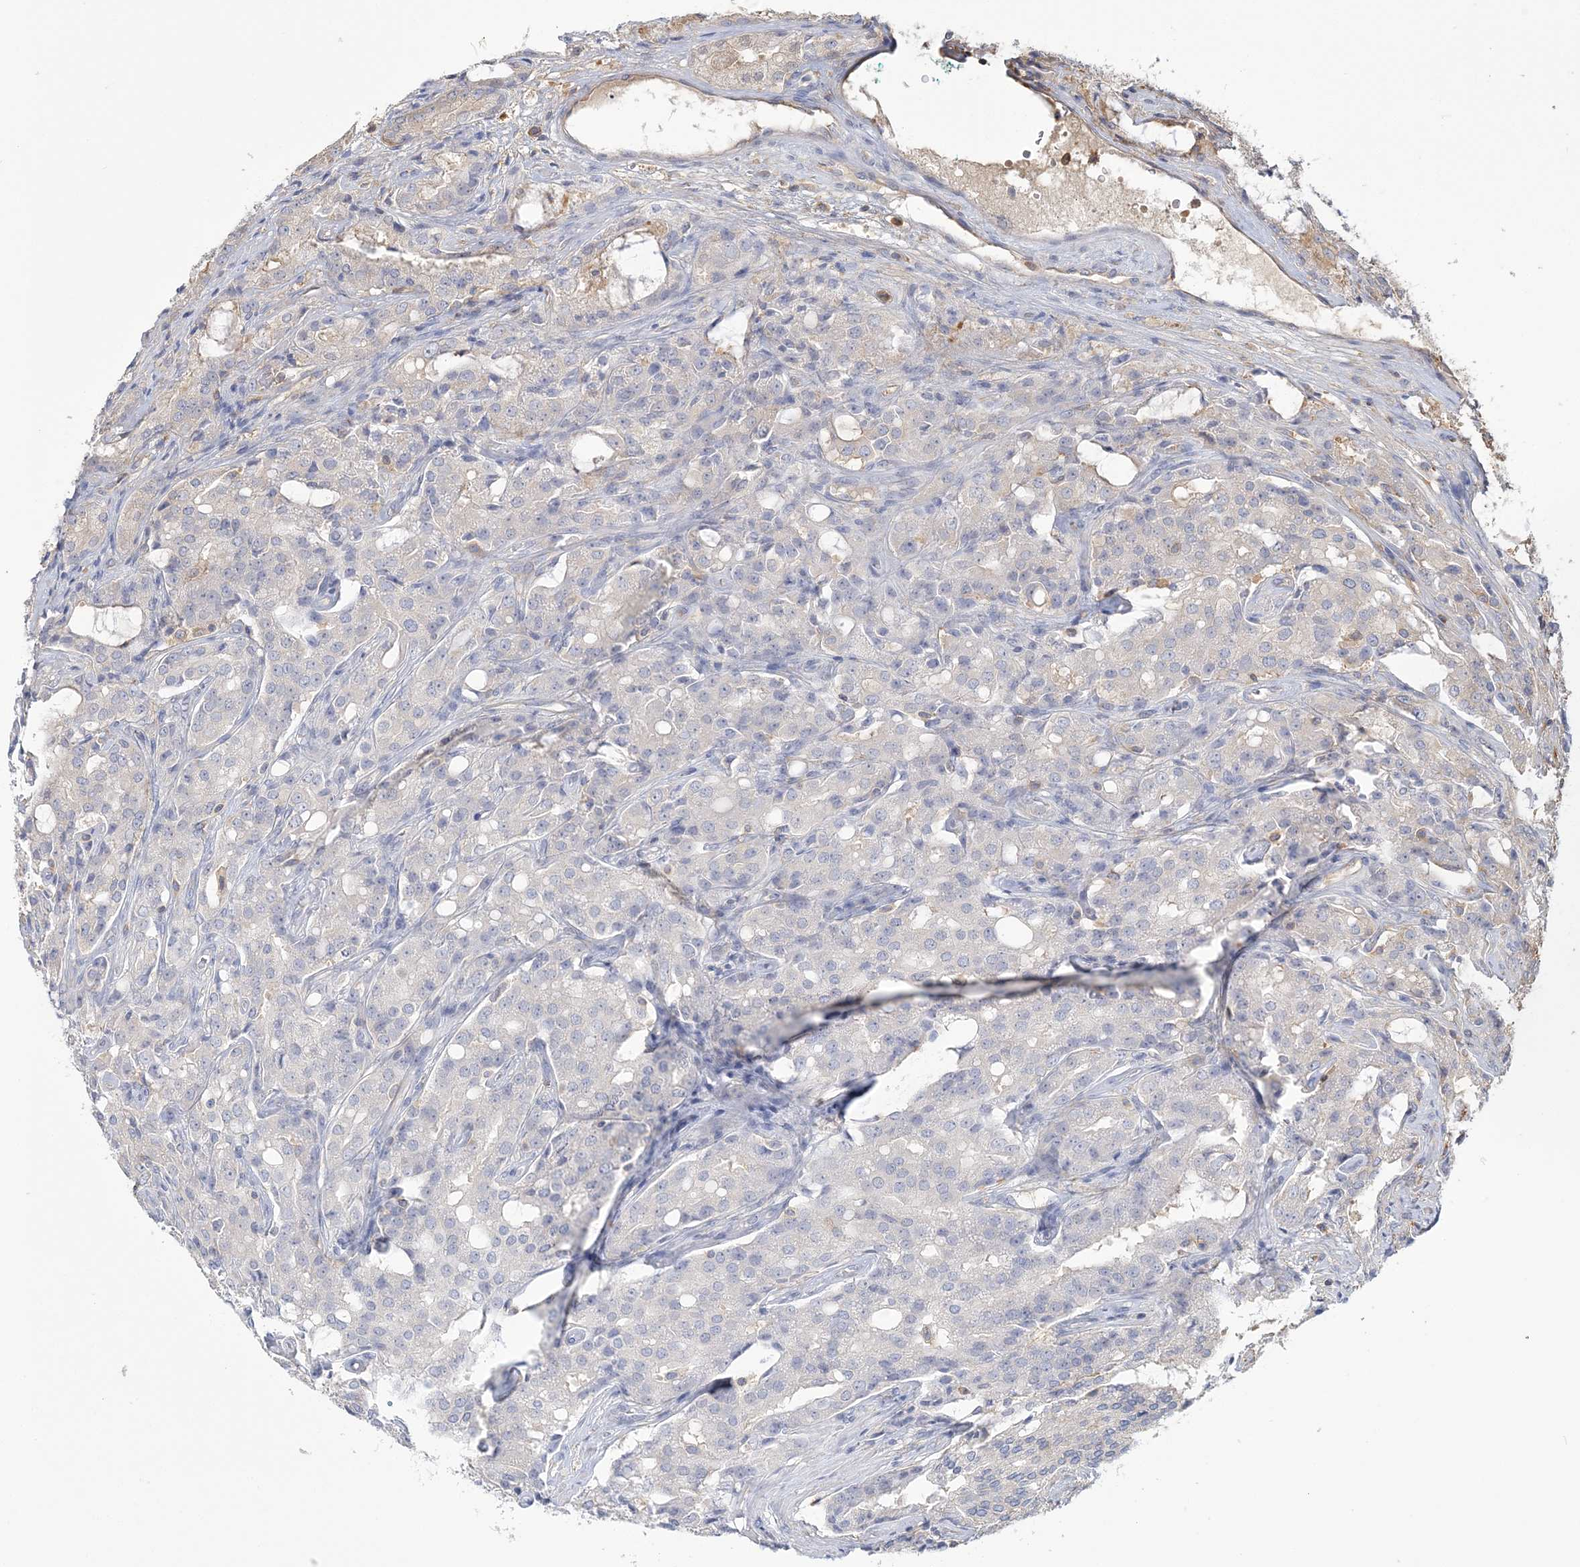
{"staining": {"intensity": "negative", "quantity": "none", "location": "none"}, "tissue": "prostate cancer", "cell_type": "Tumor cells", "image_type": "cancer", "snomed": [{"axis": "morphology", "description": "Adenocarcinoma, High grade"}, {"axis": "topography", "description": "Prostate"}], "caption": "There is no significant staining in tumor cells of high-grade adenocarcinoma (prostate).", "gene": "ANKS1A", "patient": {"sex": "male", "age": 72}}